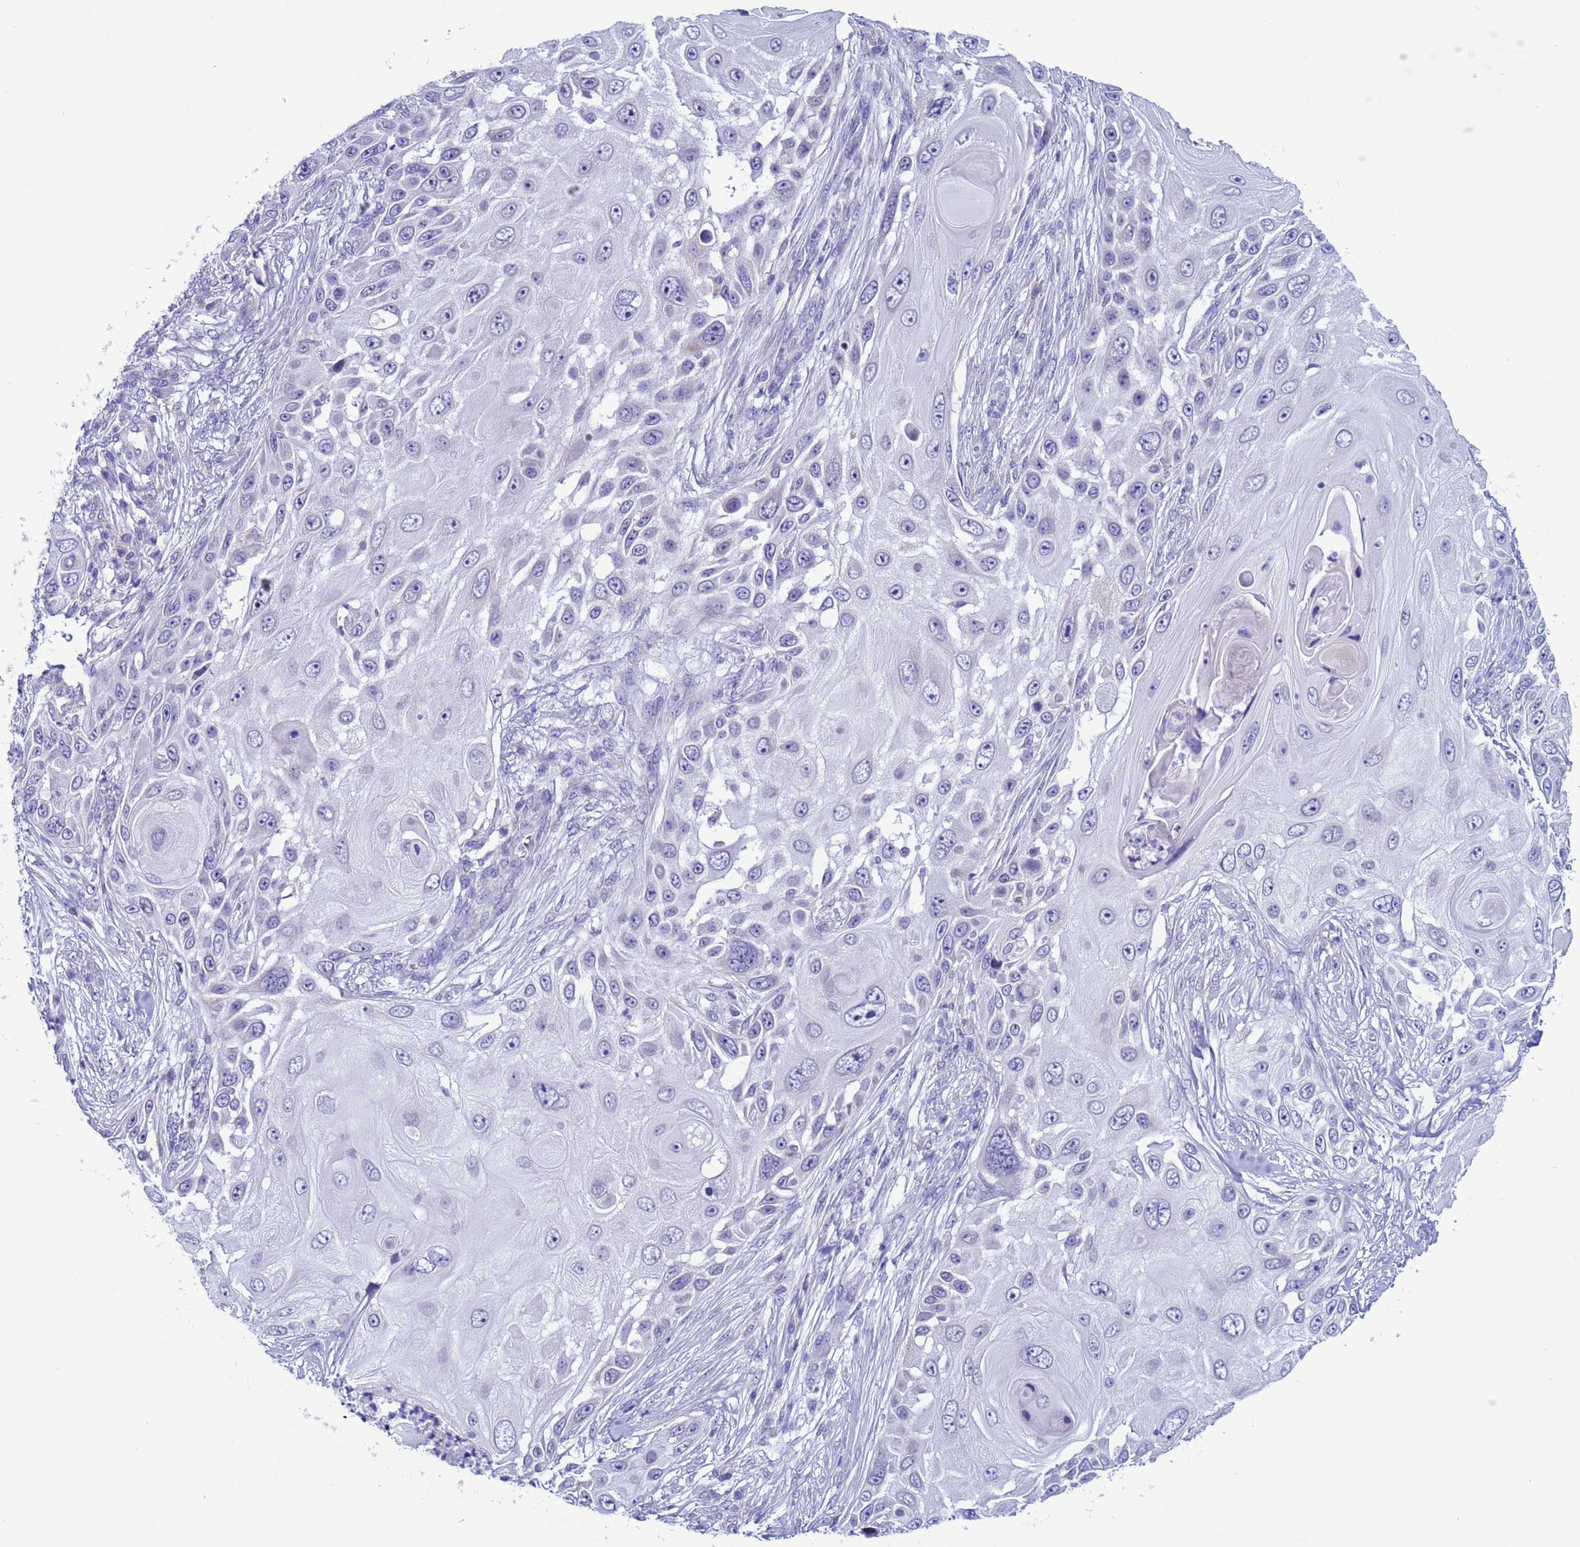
{"staining": {"intensity": "negative", "quantity": "none", "location": "none"}, "tissue": "skin cancer", "cell_type": "Tumor cells", "image_type": "cancer", "snomed": [{"axis": "morphology", "description": "Squamous cell carcinoma, NOS"}, {"axis": "topography", "description": "Skin"}], "caption": "Tumor cells are negative for protein expression in human skin squamous cell carcinoma. Brightfield microscopy of immunohistochemistry stained with DAB (brown) and hematoxylin (blue), captured at high magnification.", "gene": "ABHD17B", "patient": {"sex": "female", "age": 44}}